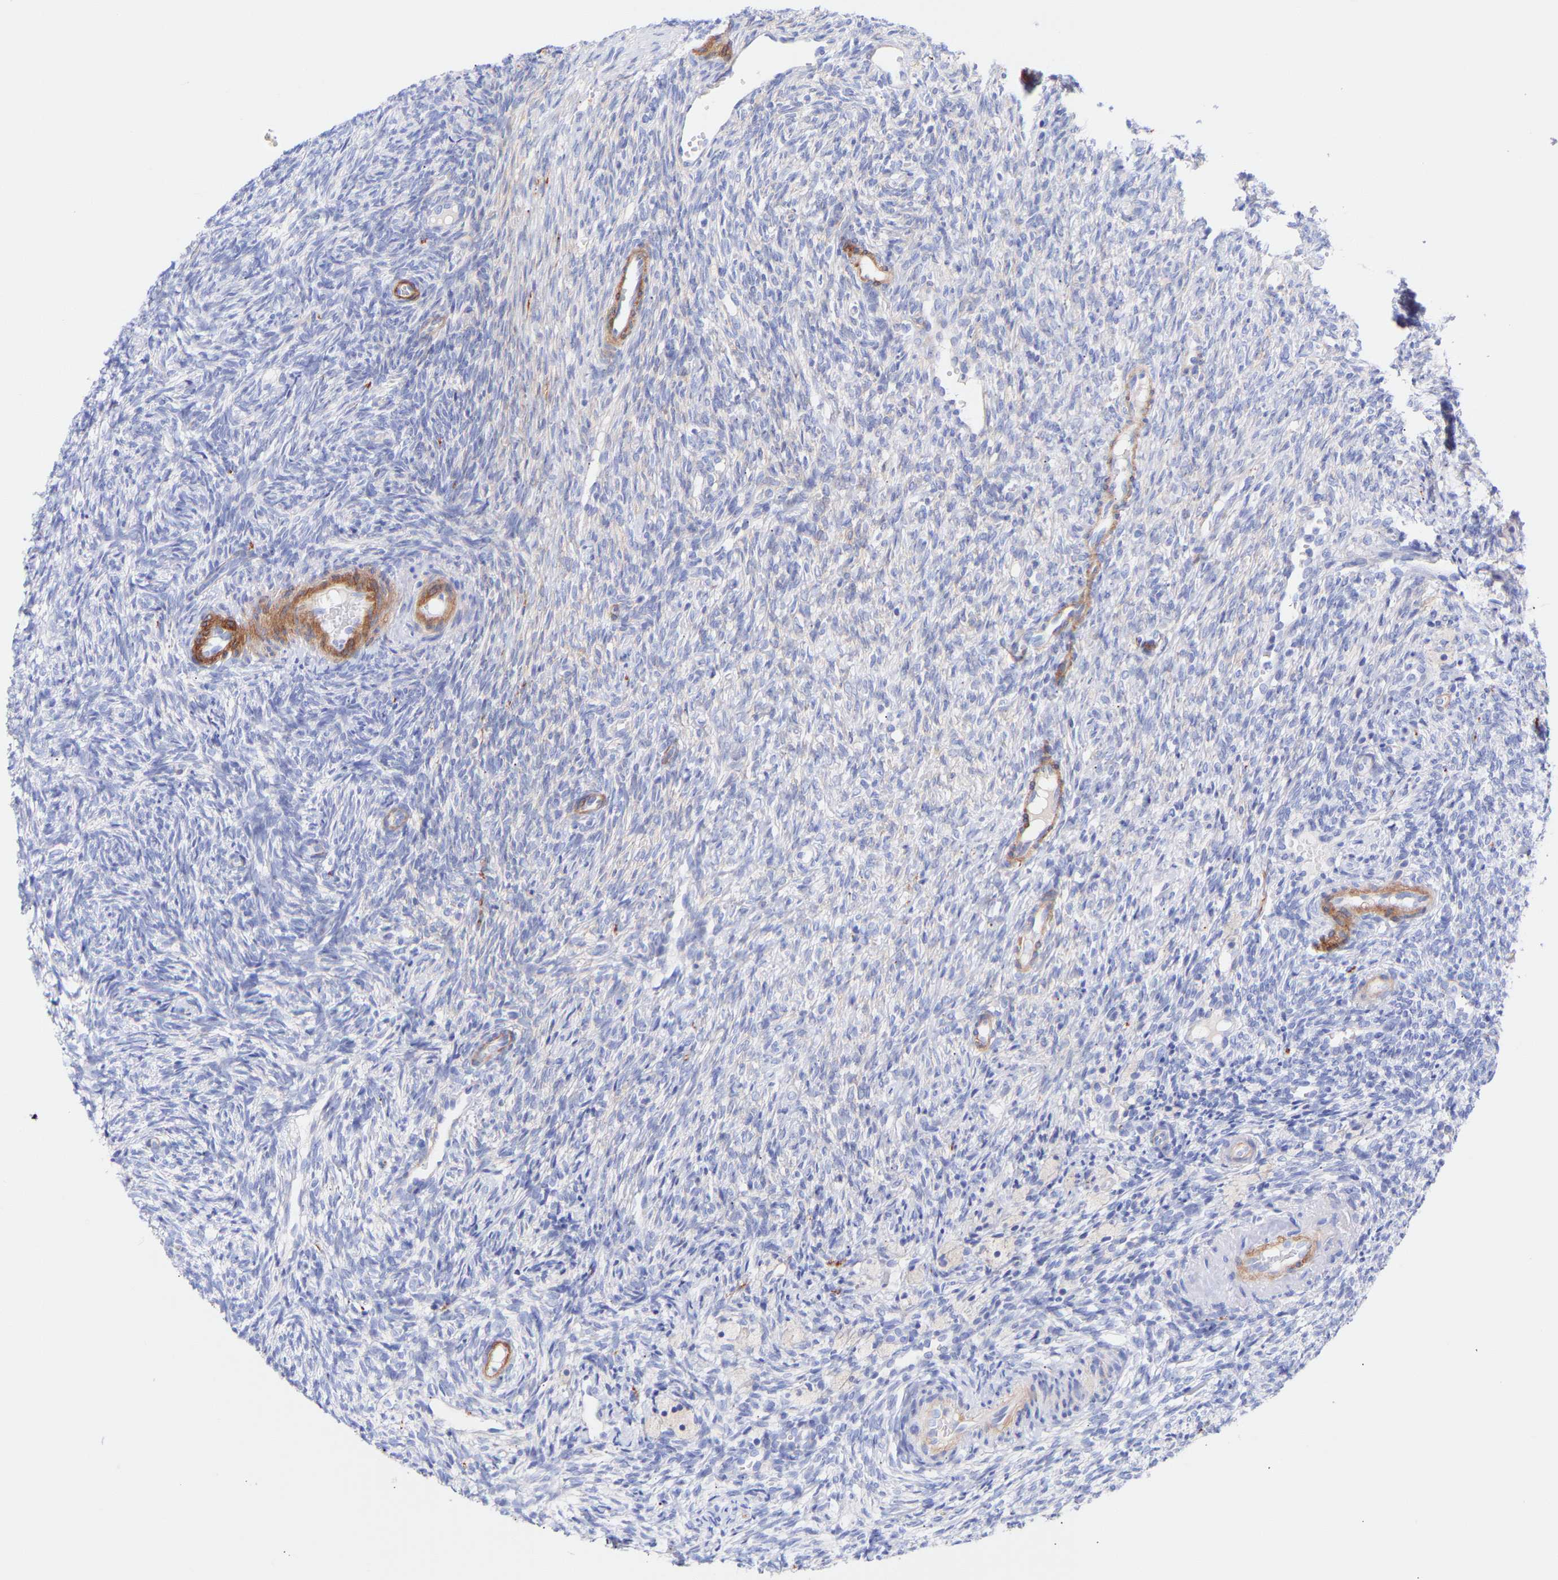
{"staining": {"intensity": "weak", "quantity": ">75%", "location": "cytoplasmic/membranous"}, "tissue": "ovary", "cell_type": "Follicle cells", "image_type": "normal", "snomed": [{"axis": "morphology", "description": "Normal tissue, NOS"}, {"axis": "topography", "description": "Ovary"}], "caption": "Brown immunohistochemical staining in normal human ovary demonstrates weak cytoplasmic/membranous staining in about >75% of follicle cells.", "gene": "AMPH", "patient": {"sex": "female", "age": 41}}